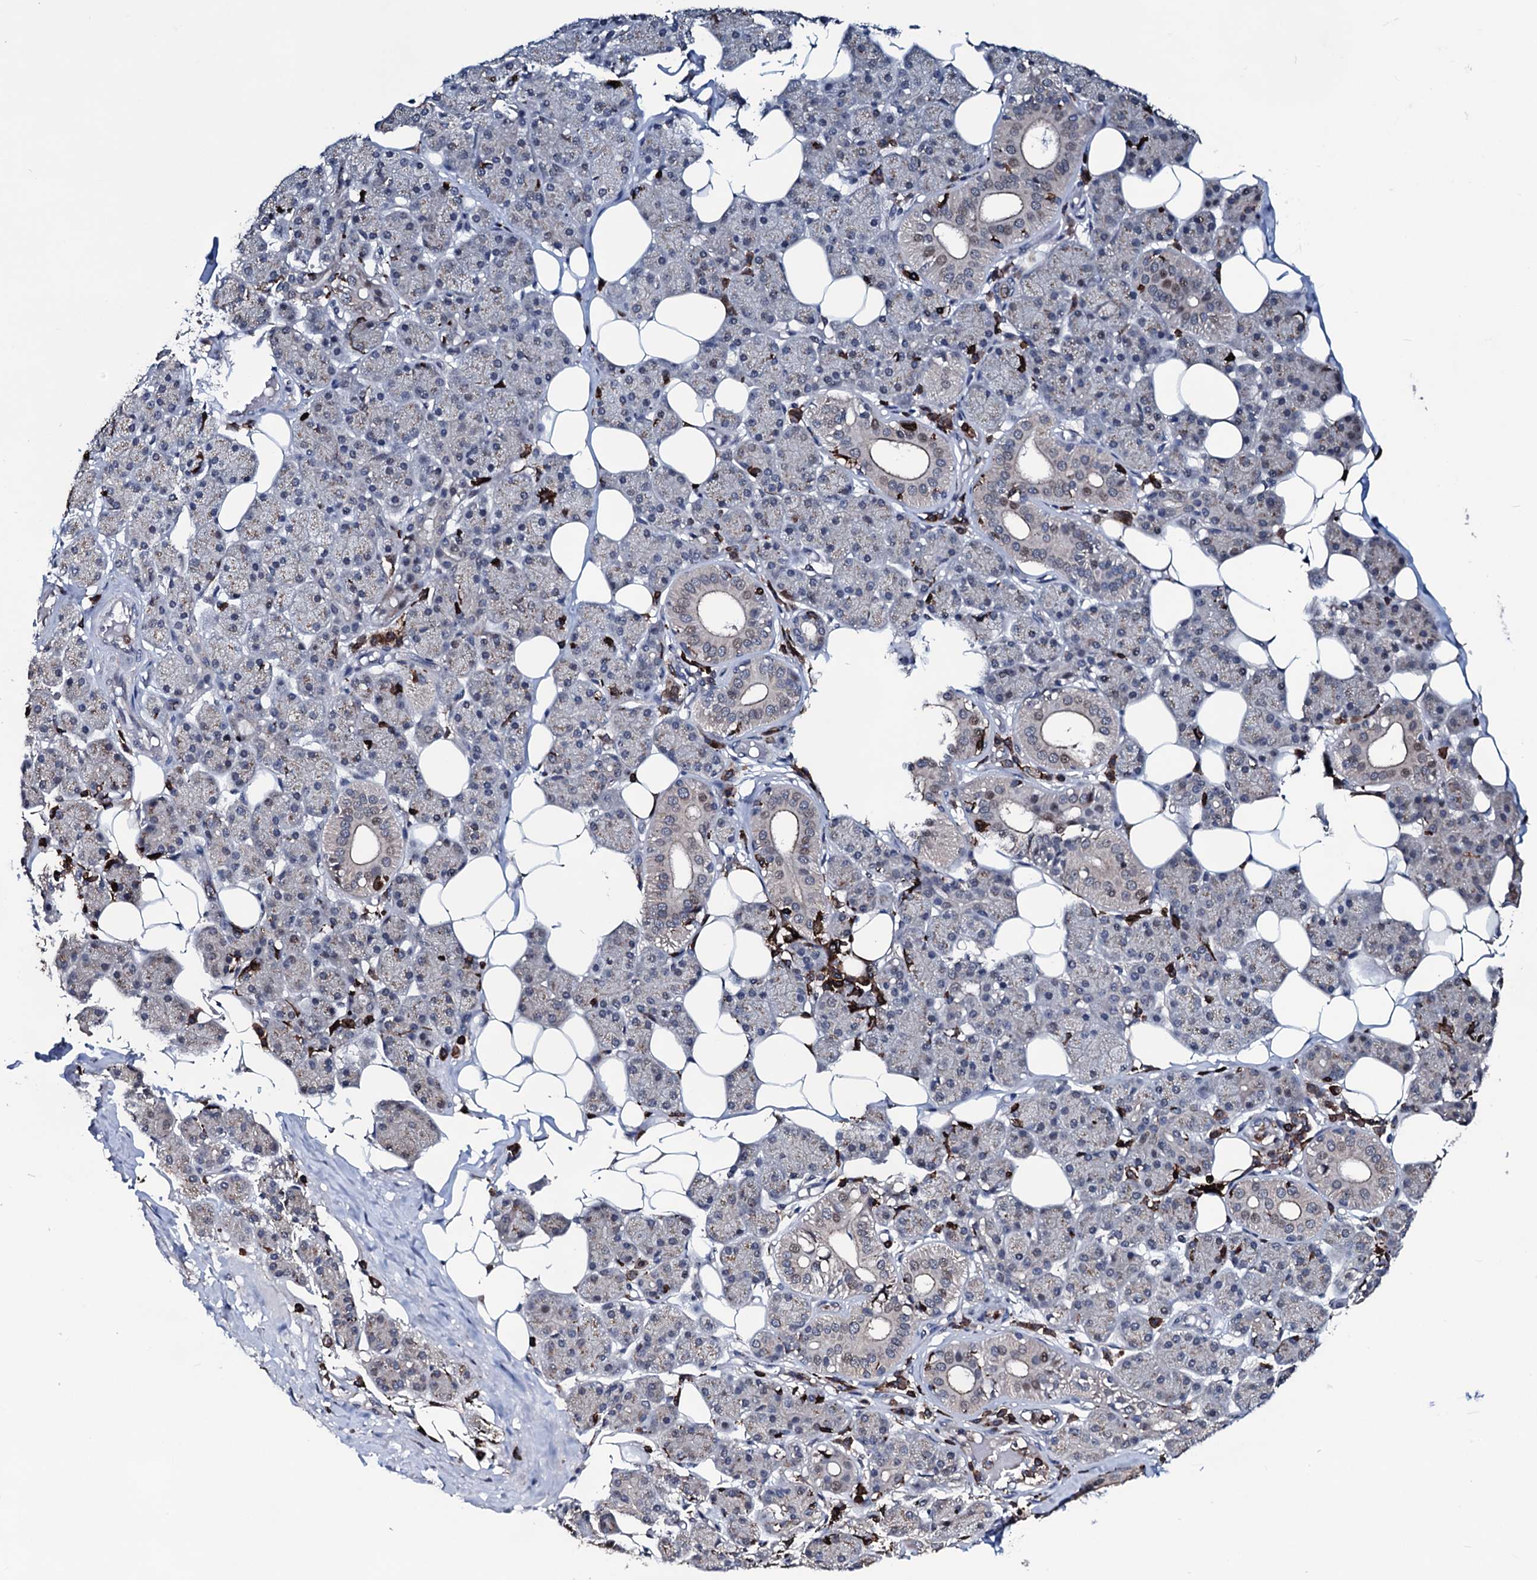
{"staining": {"intensity": "weak", "quantity": "<25%", "location": "cytoplasmic/membranous,nuclear"}, "tissue": "salivary gland", "cell_type": "Glandular cells", "image_type": "normal", "snomed": [{"axis": "morphology", "description": "Normal tissue, NOS"}, {"axis": "topography", "description": "Salivary gland"}], "caption": "The histopathology image demonstrates no significant staining in glandular cells of salivary gland.", "gene": "OGFOD2", "patient": {"sex": "female", "age": 33}}